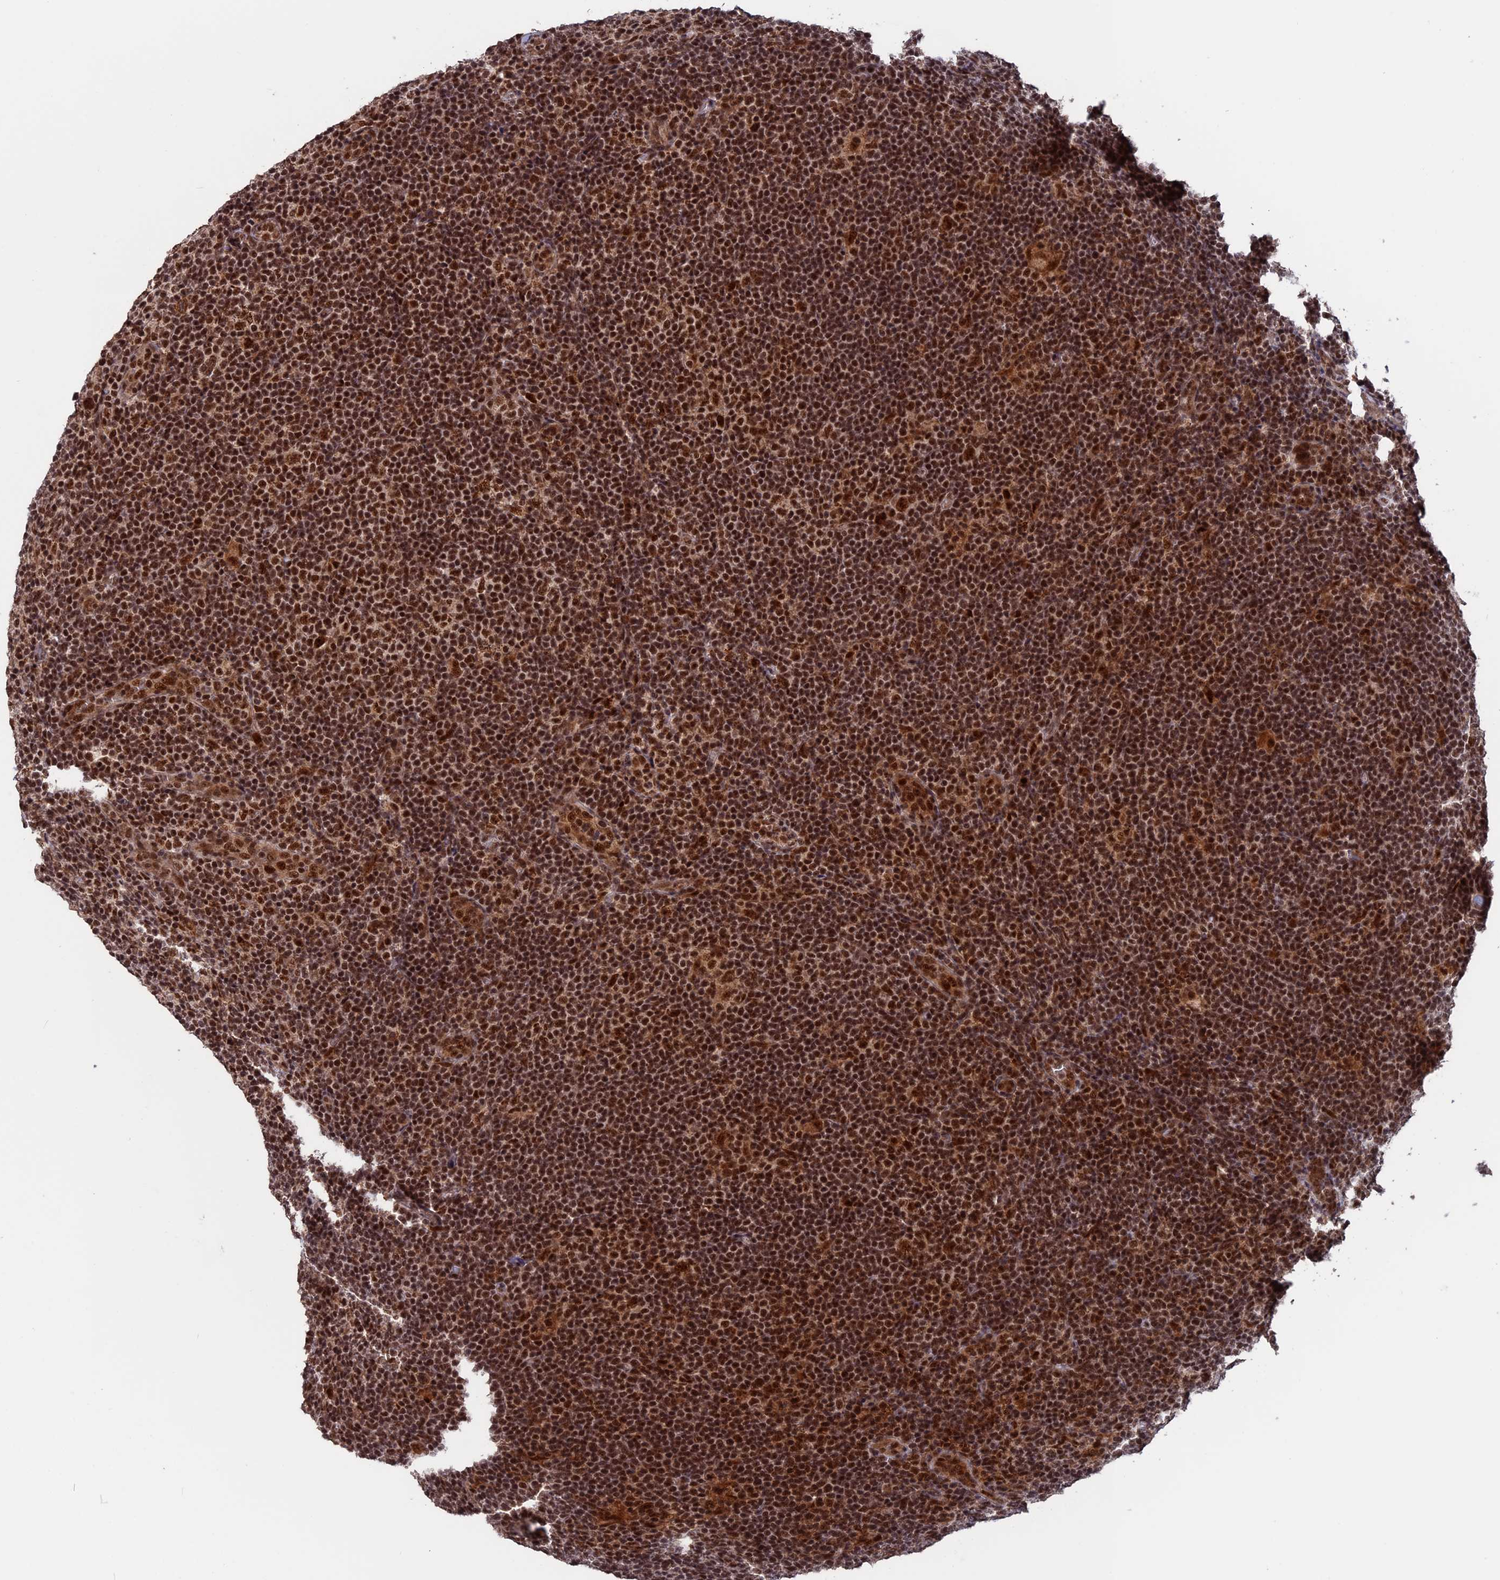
{"staining": {"intensity": "strong", "quantity": ">75%", "location": "nuclear"}, "tissue": "lymphoma", "cell_type": "Tumor cells", "image_type": "cancer", "snomed": [{"axis": "morphology", "description": "Hodgkin's disease, NOS"}, {"axis": "topography", "description": "Lymph node"}], "caption": "A high-resolution image shows immunohistochemistry staining of lymphoma, which reveals strong nuclear staining in about >75% of tumor cells.", "gene": "CACTIN", "patient": {"sex": "female", "age": 57}}